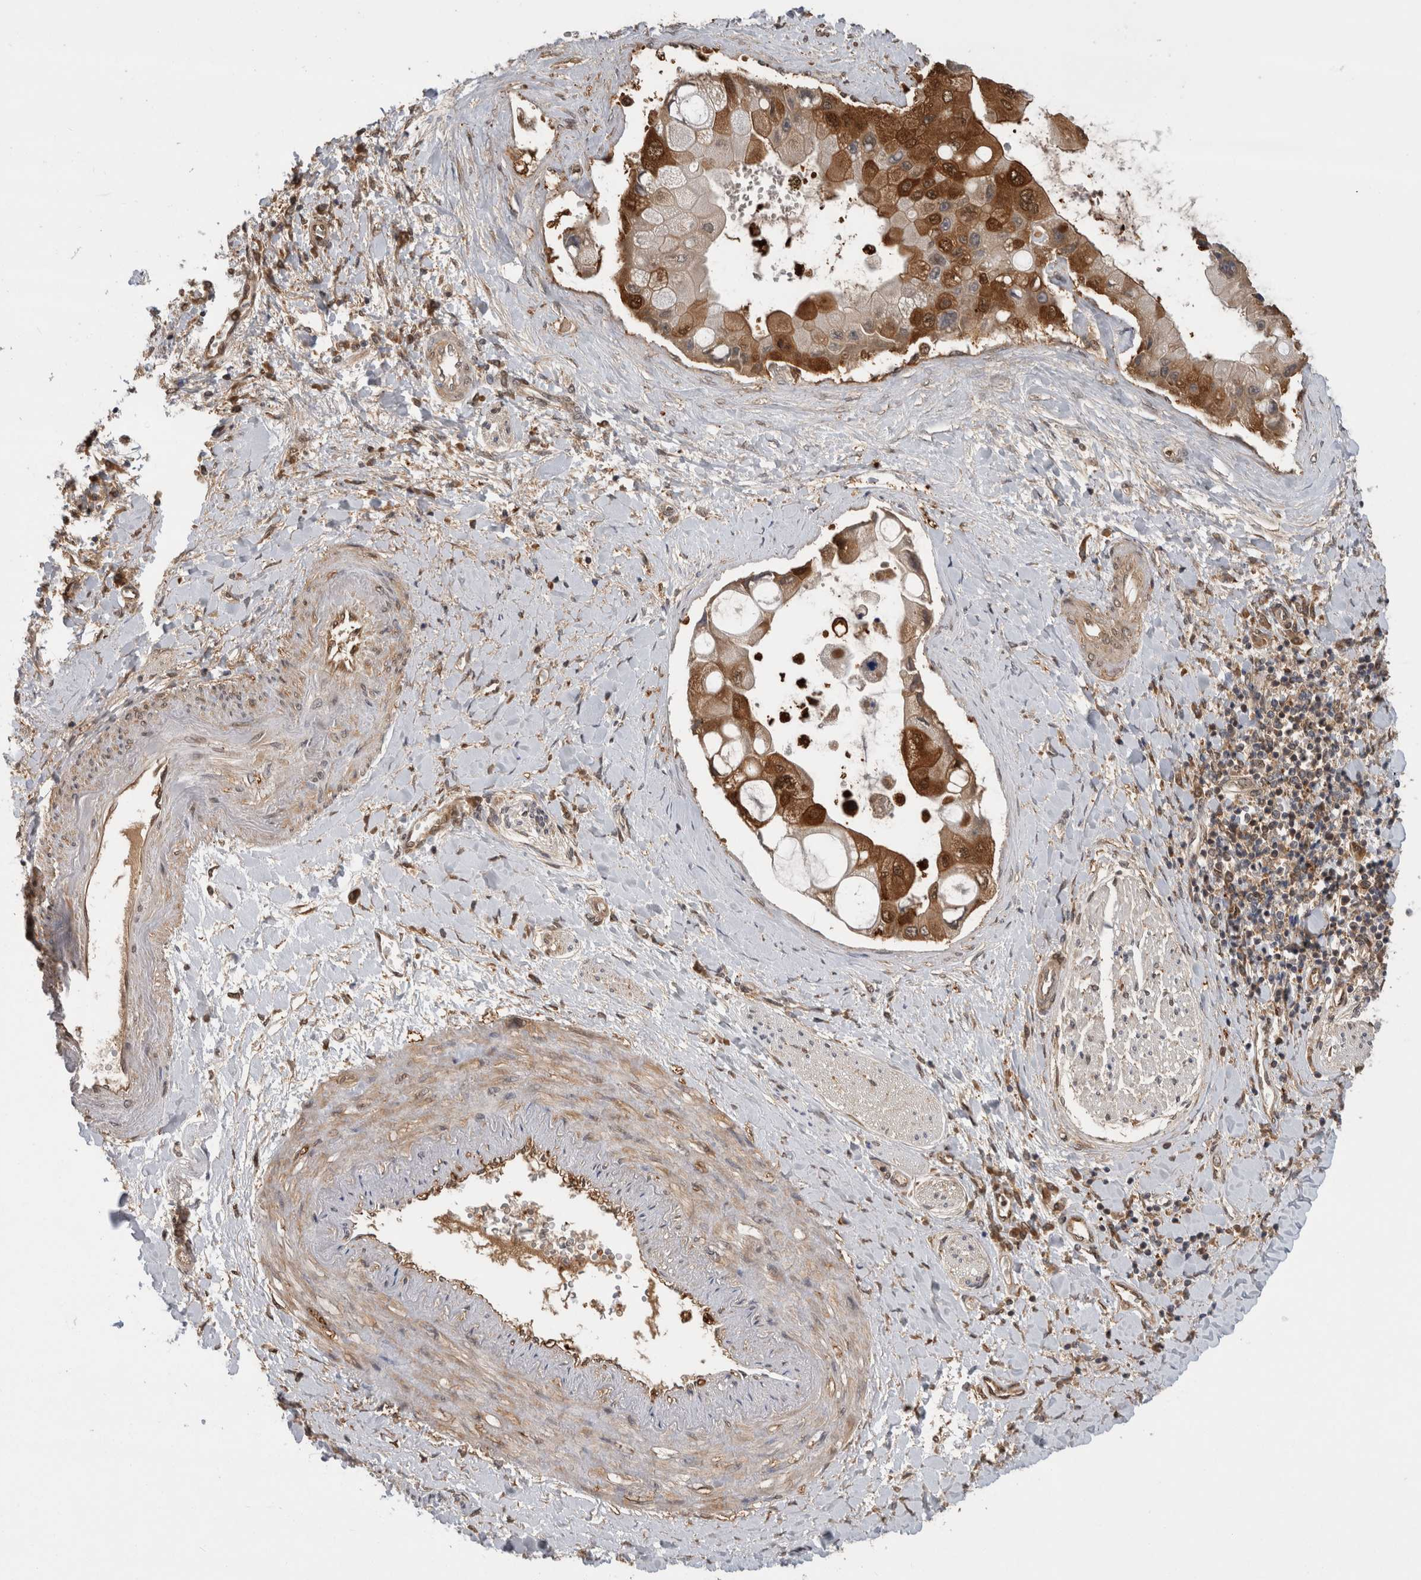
{"staining": {"intensity": "moderate", "quantity": ">75%", "location": "cytoplasmic/membranous,nuclear"}, "tissue": "liver cancer", "cell_type": "Tumor cells", "image_type": "cancer", "snomed": [{"axis": "morphology", "description": "Cholangiocarcinoma"}, {"axis": "topography", "description": "Liver"}], "caption": "This is an image of IHC staining of liver cancer, which shows moderate positivity in the cytoplasmic/membranous and nuclear of tumor cells.", "gene": "ASTN2", "patient": {"sex": "male", "age": 50}}